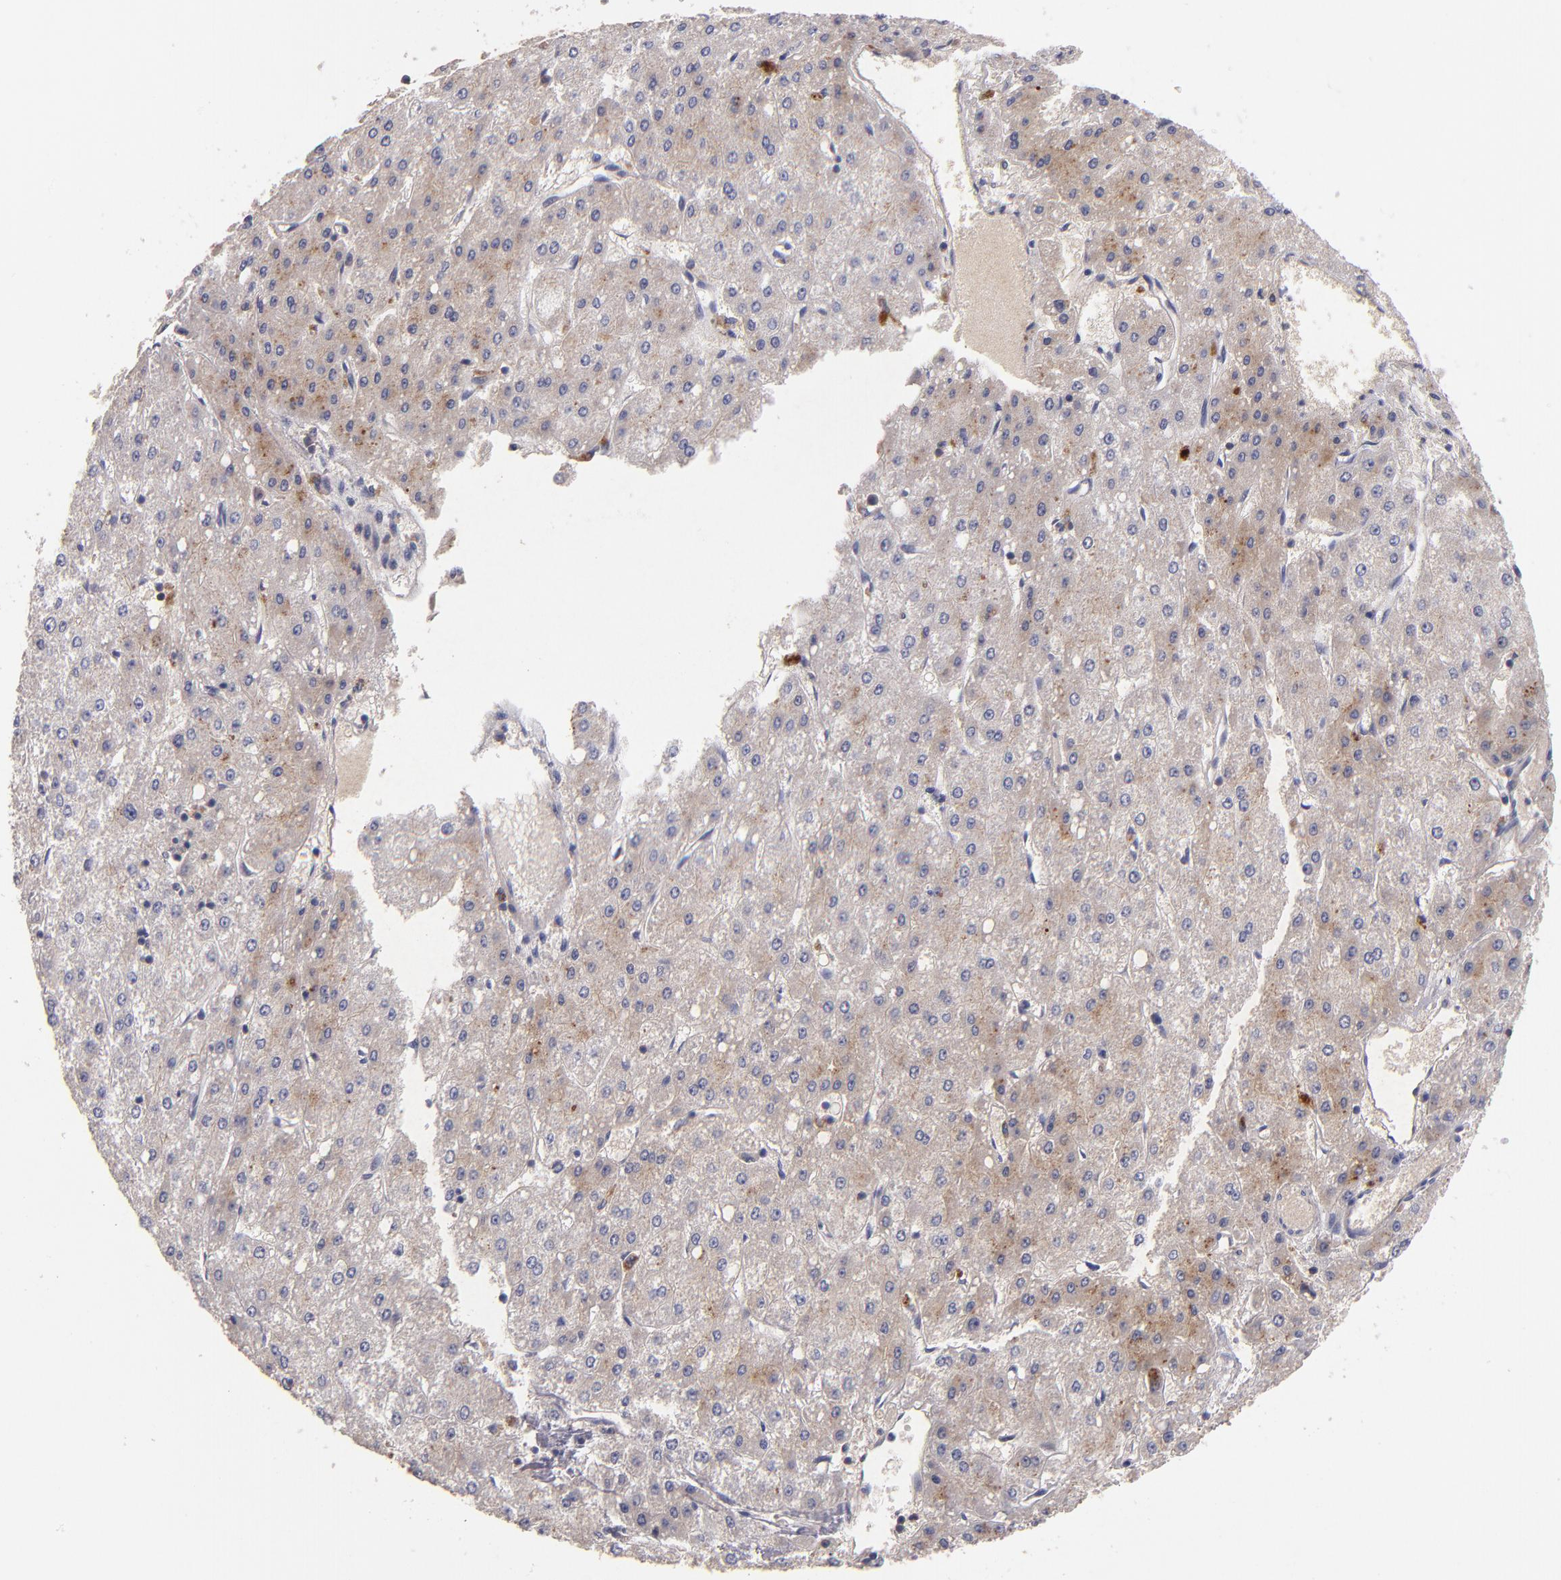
{"staining": {"intensity": "moderate", "quantity": "25%-75%", "location": "cytoplasmic/membranous"}, "tissue": "liver cancer", "cell_type": "Tumor cells", "image_type": "cancer", "snomed": [{"axis": "morphology", "description": "Carcinoma, Hepatocellular, NOS"}, {"axis": "topography", "description": "Liver"}], "caption": "IHC (DAB) staining of human liver hepatocellular carcinoma shows moderate cytoplasmic/membranous protein staining in about 25%-75% of tumor cells. The protein is shown in brown color, while the nuclei are stained blue.", "gene": "MAGEE1", "patient": {"sex": "female", "age": 52}}